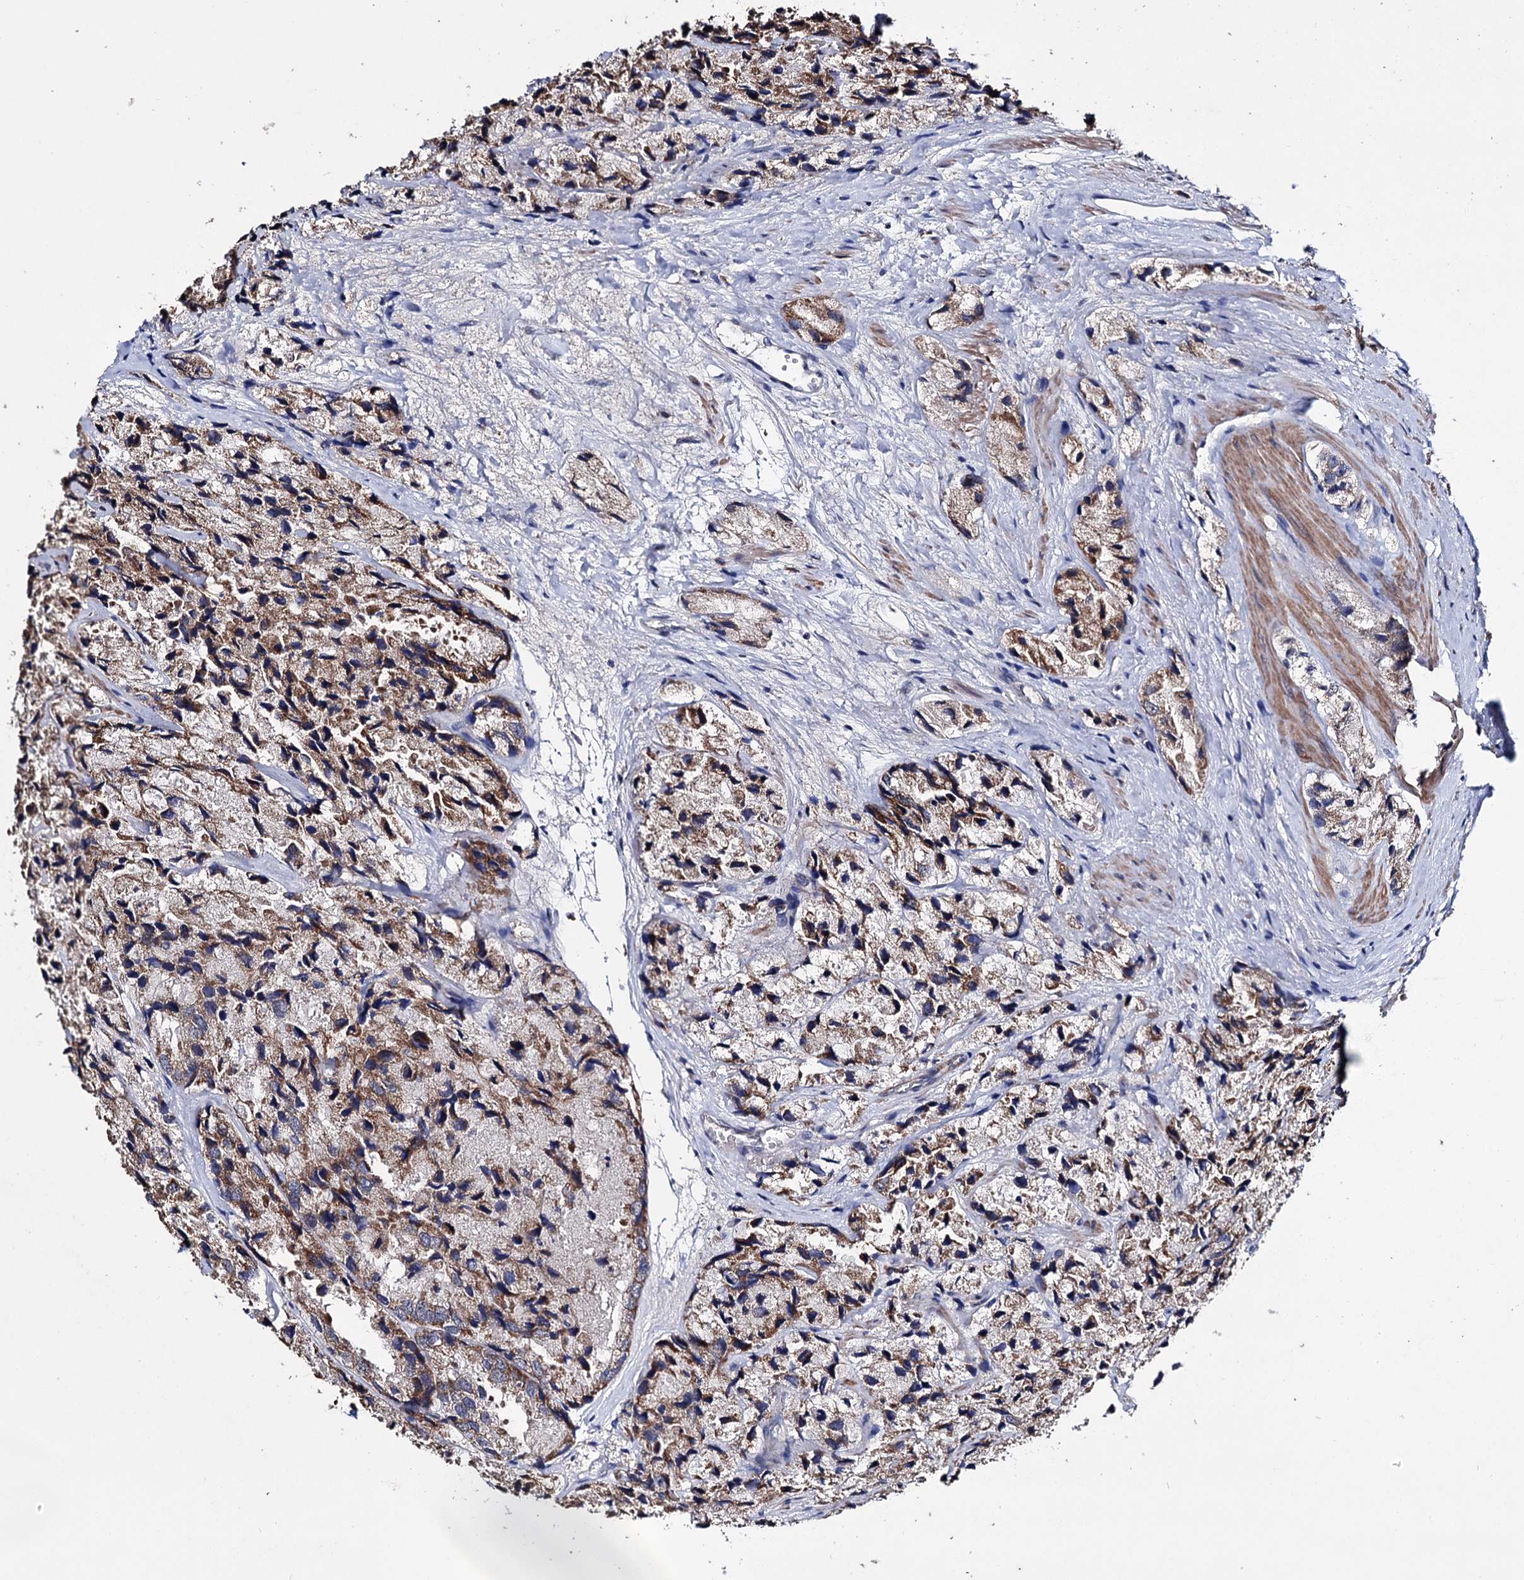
{"staining": {"intensity": "moderate", "quantity": "25%-75%", "location": "cytoplasmic/membranous"}, "tissue": "prostate cancer", "cell_type": "Tumor cells", "image_type": "cancer", "snomed": [{"axis": "morphology", "description": "Adenocarcinoma, High grade"}, {"axis": "topography", "description": "Prostate"}], "caption": "There is medium levels of moderate cytoplasmic/membranous positivity in tumor cells of adenocarcinoma (high-grade) (prostate), as demonstrated by immunohistochemical staining (brown color).", "gene": "CLPB", "patient": {"sex": "male", "age": 66}}